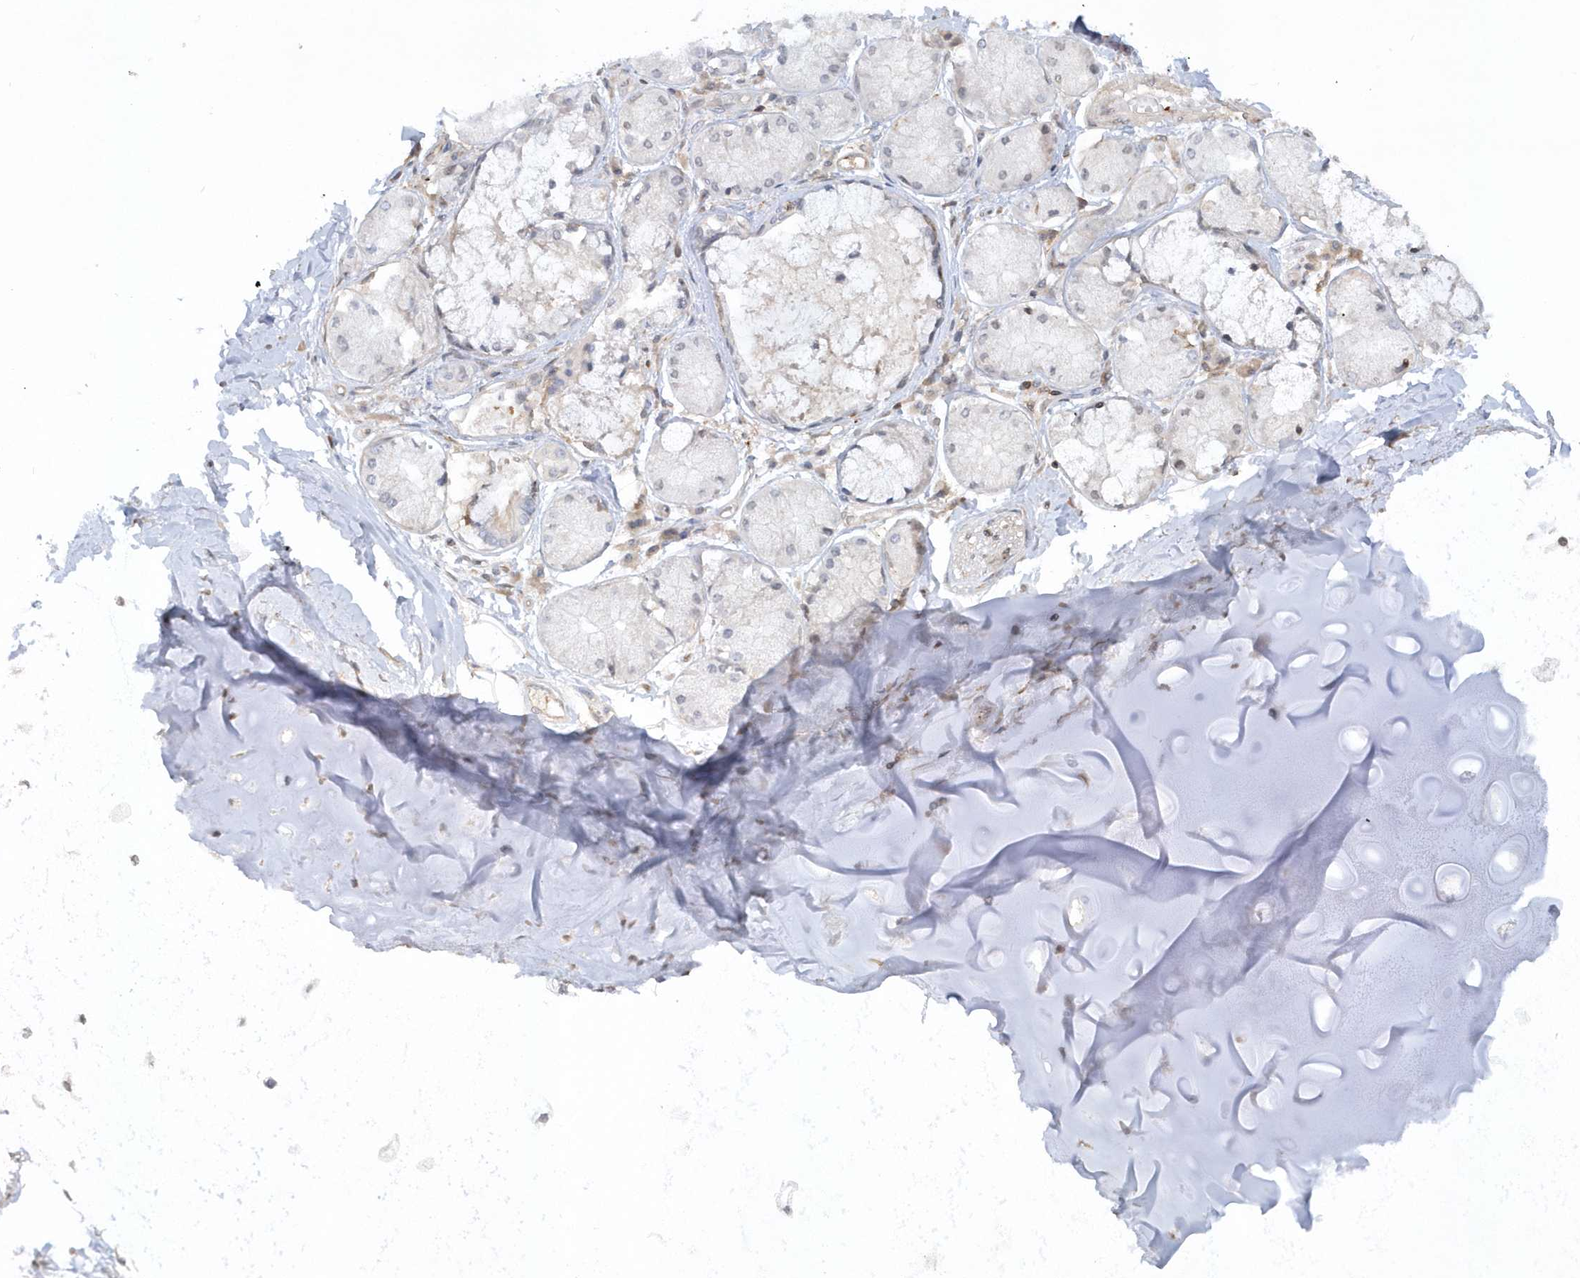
{"staining": {"intensity": "negative", "quantity": "none", "location": "none"}, "tissue": "adipose tissue", "cell_type": "Adipocytes", "image_type": "normal", "snomed": [{"axis": "morphology", "description": "Normal tissue, NOS"}, {"axis": "topography", "description": "Cartilage tissue"}, {"axis": "topography", "description": "Bronchus"}, {"axis": "topography", "description": "Lung"}, {"axis": "topography", "description": "Peripheral nerve tissue"}], "caption": "IHC of unremarkable adipose tissue shows no positivity in adipocytes.", "gene": "BSN", "patient": {"sex": "female", "age": 49}}